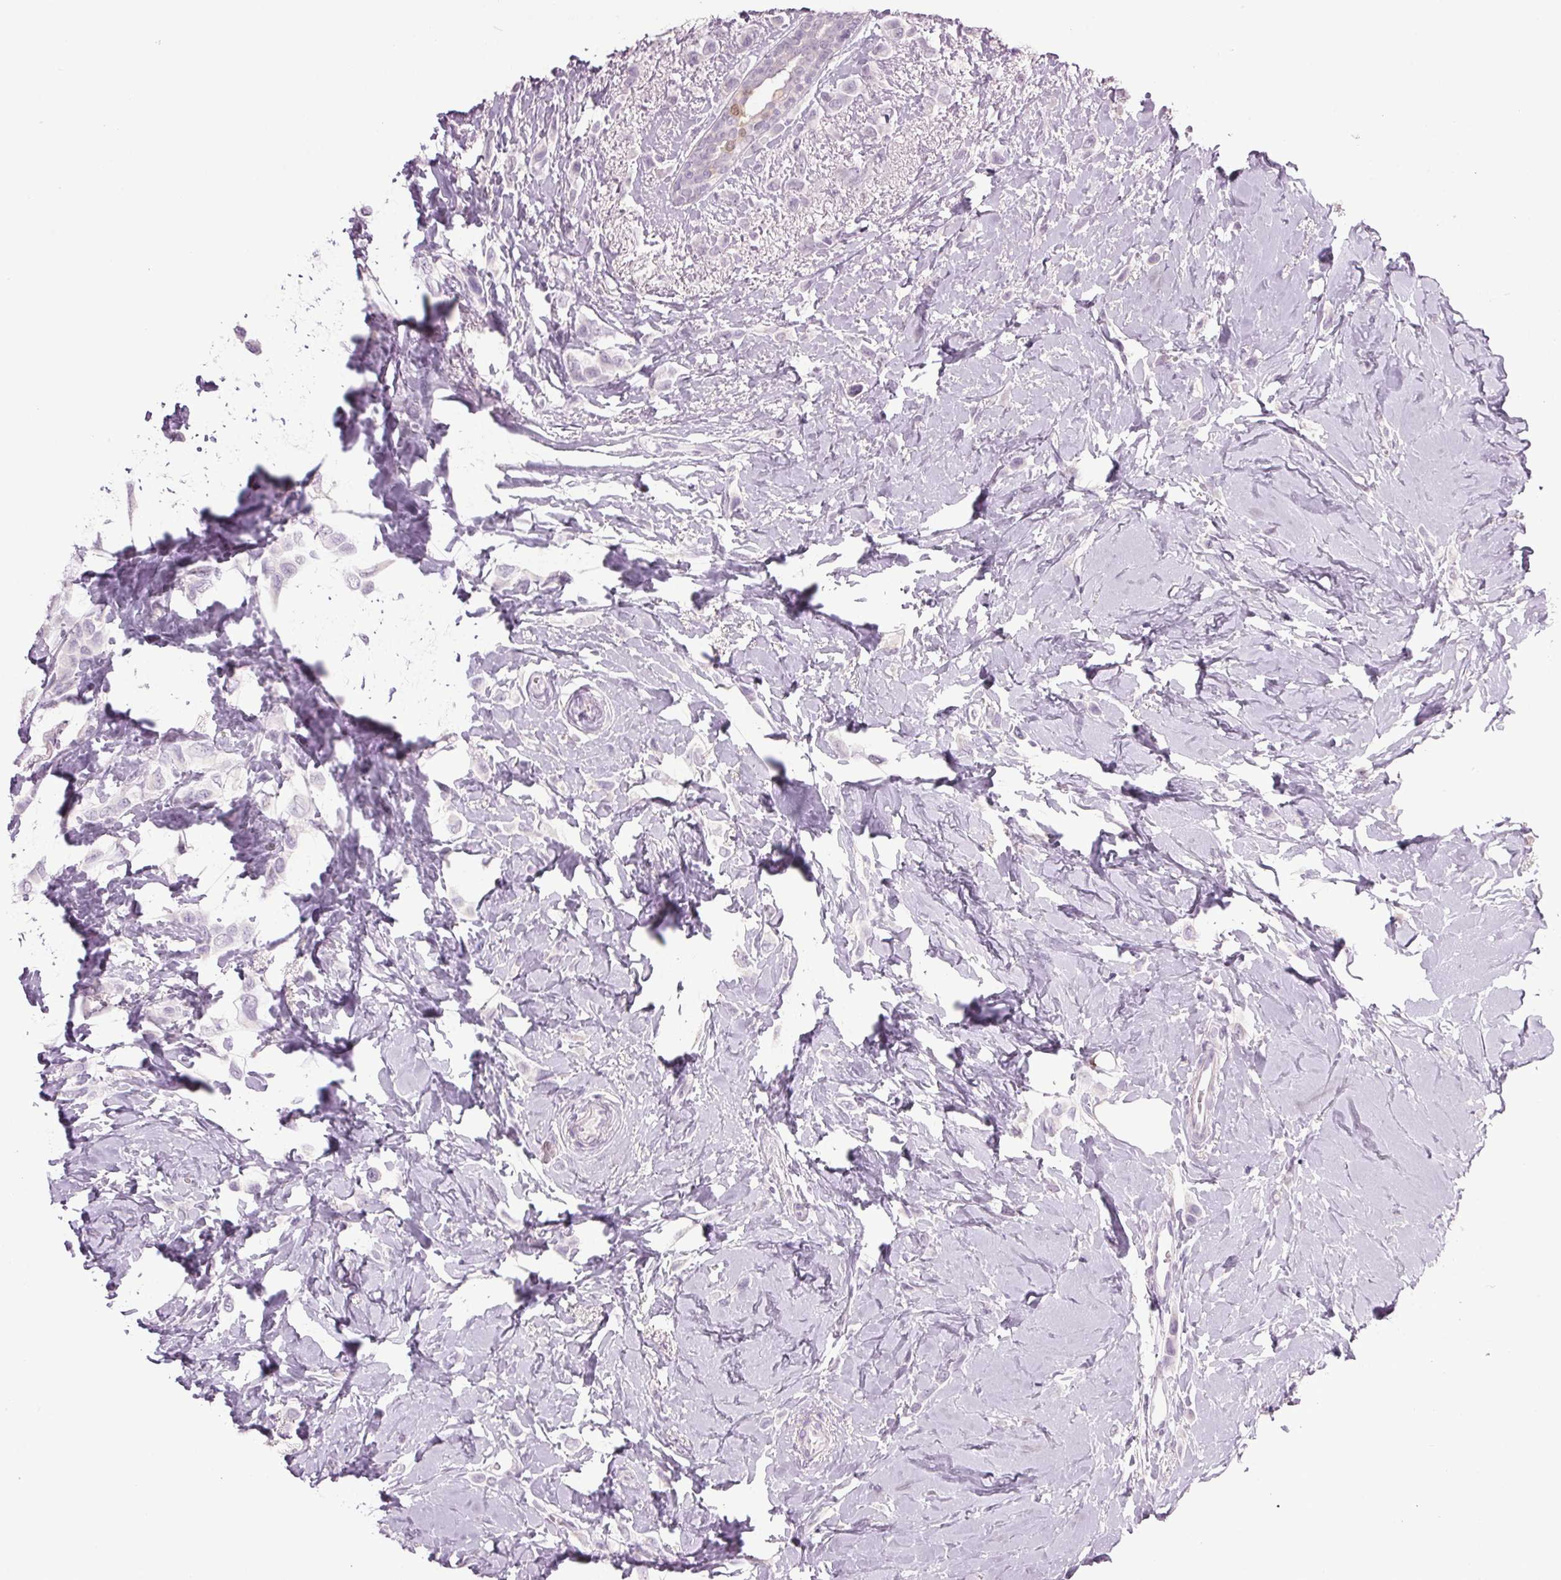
{"staining": {"intensity": "negative", "quantity": "none", "location": "none"}, "tissue": "breast cancer", "cell_type": "Tumor cells", "image_type": "cancer", "snomed": [{"axis": "morphology", "description": "Lobular carcinoma"}, {"axis": "topography", "description": "Breast"}], "caption": "A high-resolution micrograph shows immunohistochemistry staining of breast cancer (lobular carcinoma), which exhibits no significant staining in tumor cells. (DAB (3,3'-diaminobenzidine) IHC with hematoxylin counter stain).", "gene": "PPP1R1A", "patient": {"sex": "female", "age": 66}}